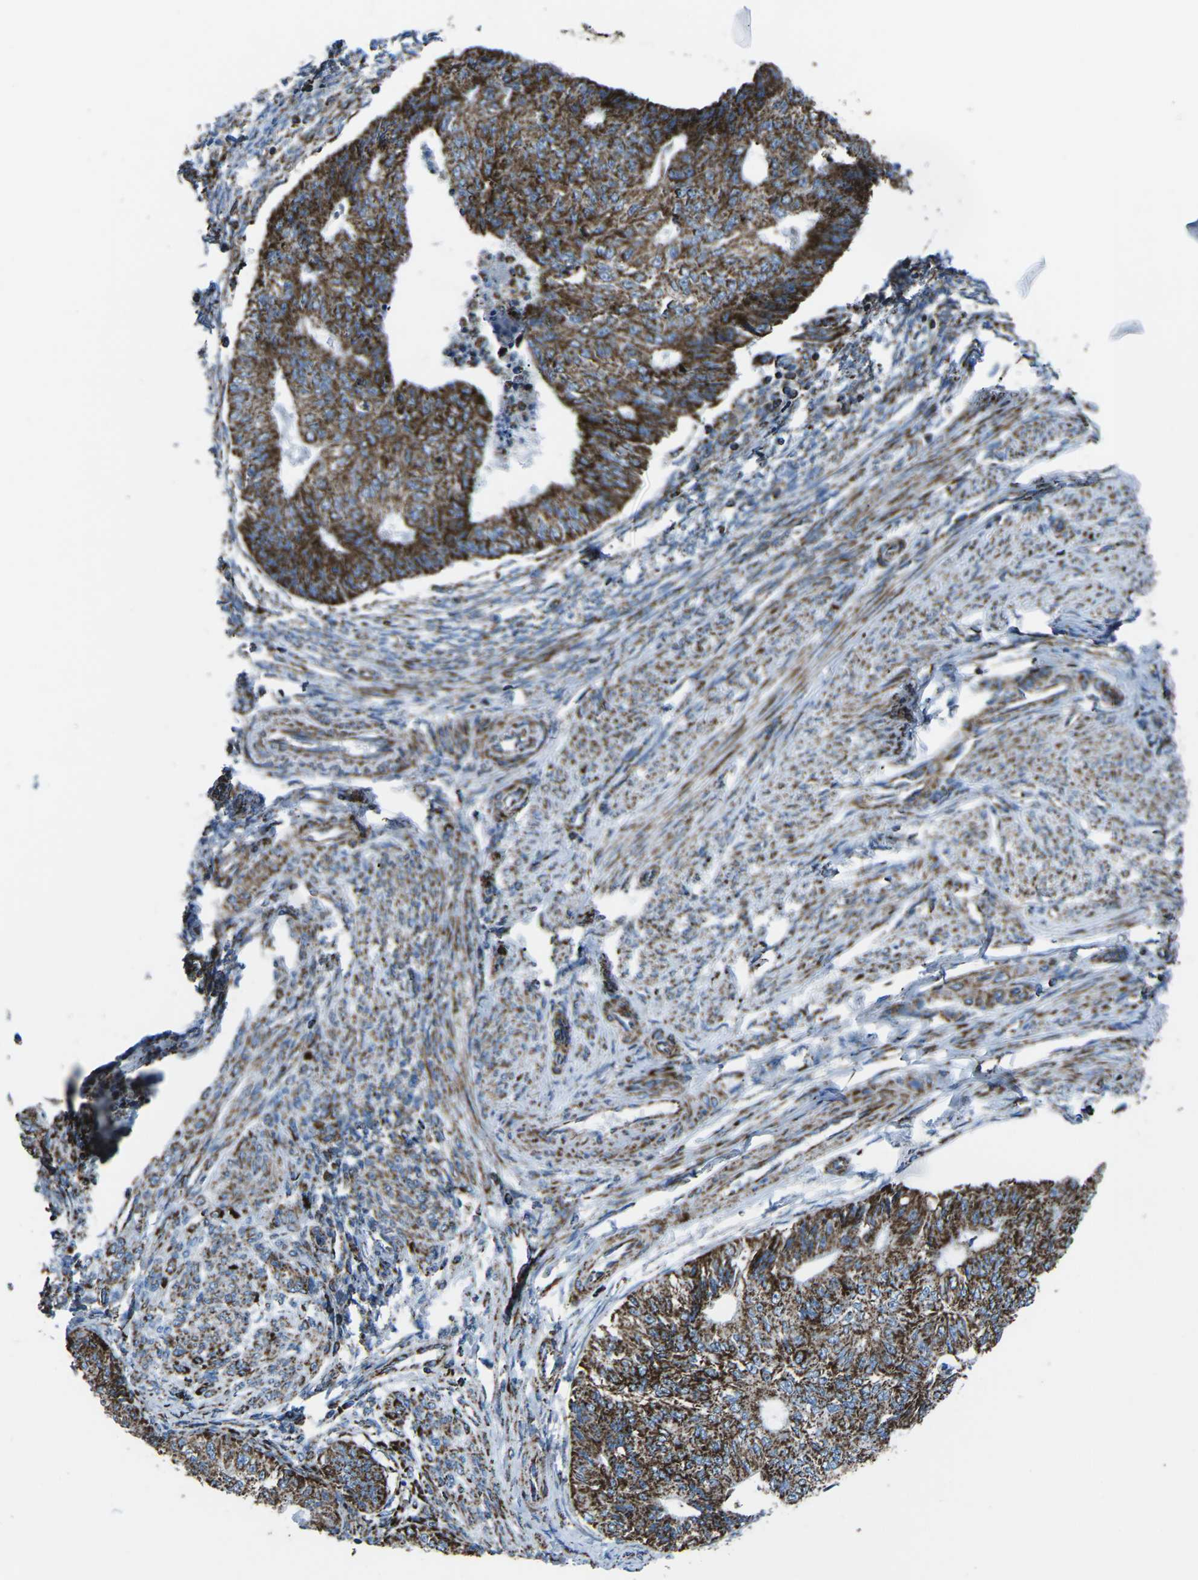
{"staining": {"intensity": "strong", "quantity": ">75%", "location": "cytoplasmic/membranous"}, "tissue": "endometrial cancer", "cell_type": "Tumor cells", "image_type": "cancer", "snomed": [{"axis": "morphology", "description": "Adenocarcinoma, NOS"}, {"axis": "topography", "description": "Endometrium"}], "caption": "Protein expression by immunohistochemistry (IHC) shows strong cytoplasmic/membranous expression in approximately >75% of tumor cells in adenocarcinoma (endometrial). (DAB IHC, brown staining for protein, blue staining for nuclei).", "gene": "MT-CO2", "patient": {"sex": "female", "age": 32}}